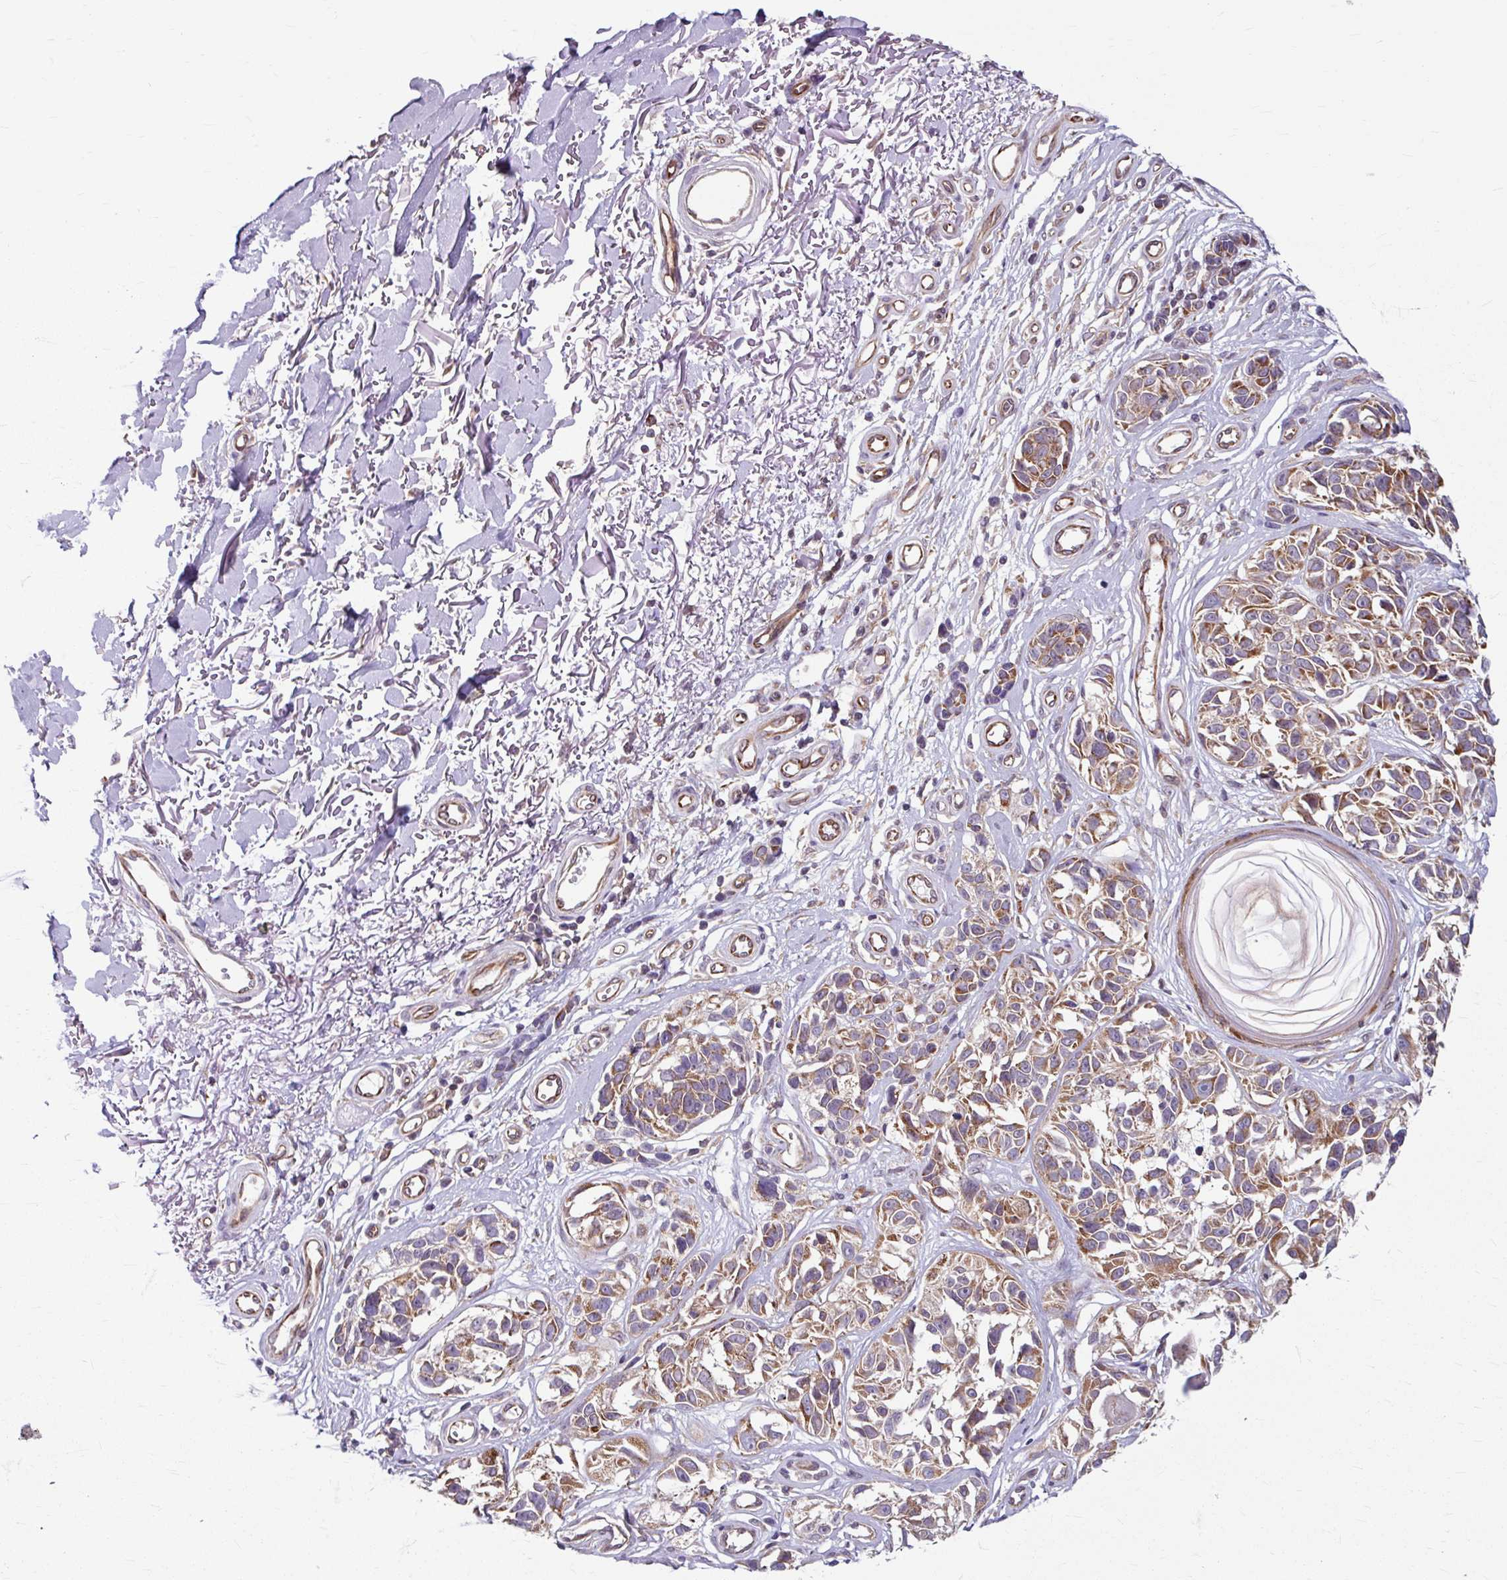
{"staining": {"intensity": "moderate", "quantity": ">75%", "location": "cytoplasmic/membranous"}, "tissue": "melanoma", "cell_type": "Tumor cells", "image_type": "cancer", "snomed": [{"axis": "morphology", "description": "Malignant melanoma, NOS"}, {"axis": "topography", "description": "Skin"}], "caption": "Moderate cytoplasmic/membranous staining is present in approximately >75% of tumor cells in melanoma.", "gene": "DAAM2", "patient": {"sex": "male", "age": 73}}